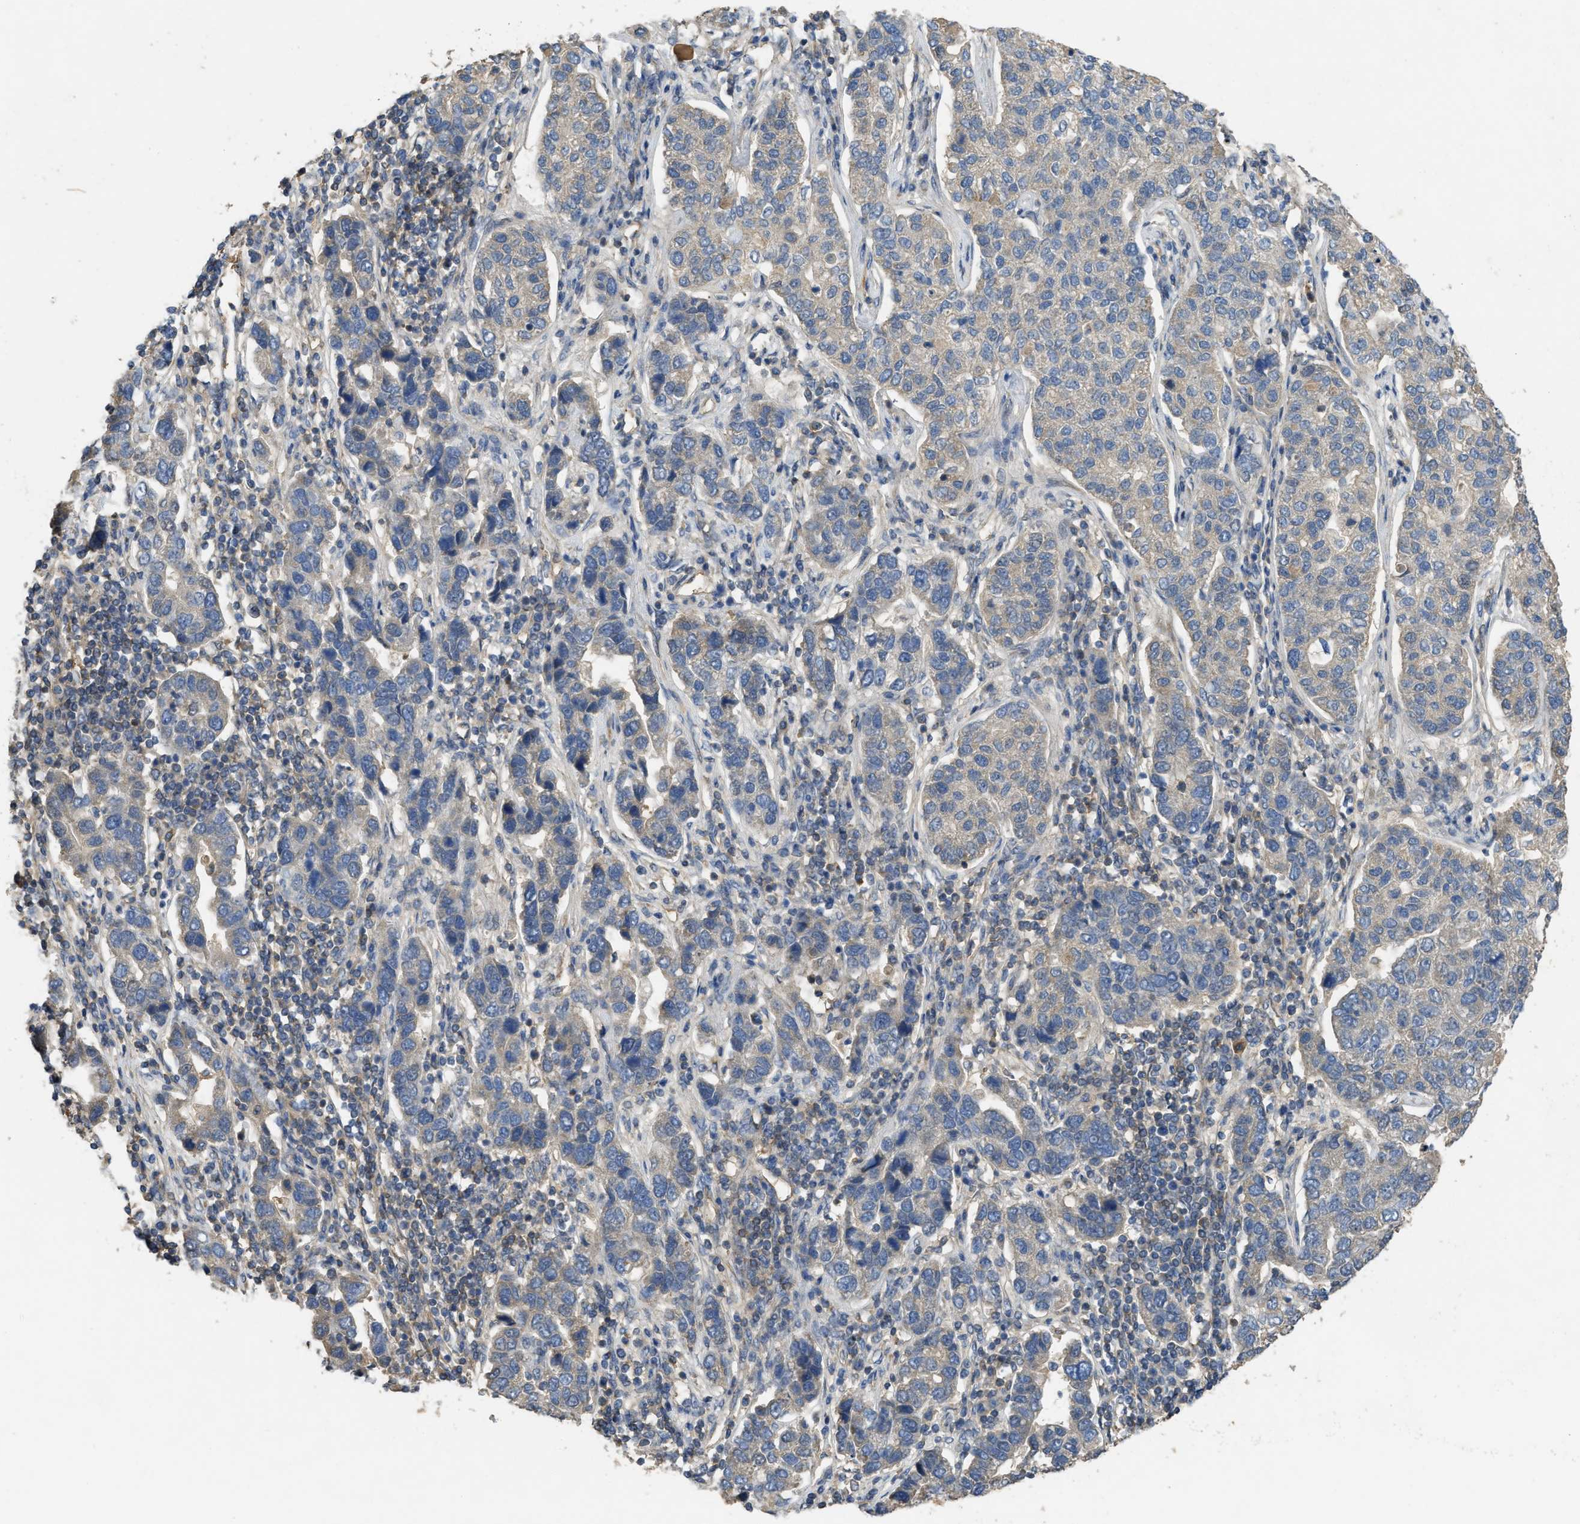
{"staining": {"intensity": "negative", "quantity": "none", "location": "none"}, "tissue": "pancreatic cancer", "cell_type": "Tumor cells", "image_type": "cancer", "snomed": [{"axis": "morphology", "description": "Adenocarcinoma, NOS"}, {"axis": "topography", "description": "Pancreas"}], "caption": "There is no significant positivity in tumor cells of pancreatic cancer.", "gene": "PPP3CA", "patient": {"sex": "female", "age": 61}}